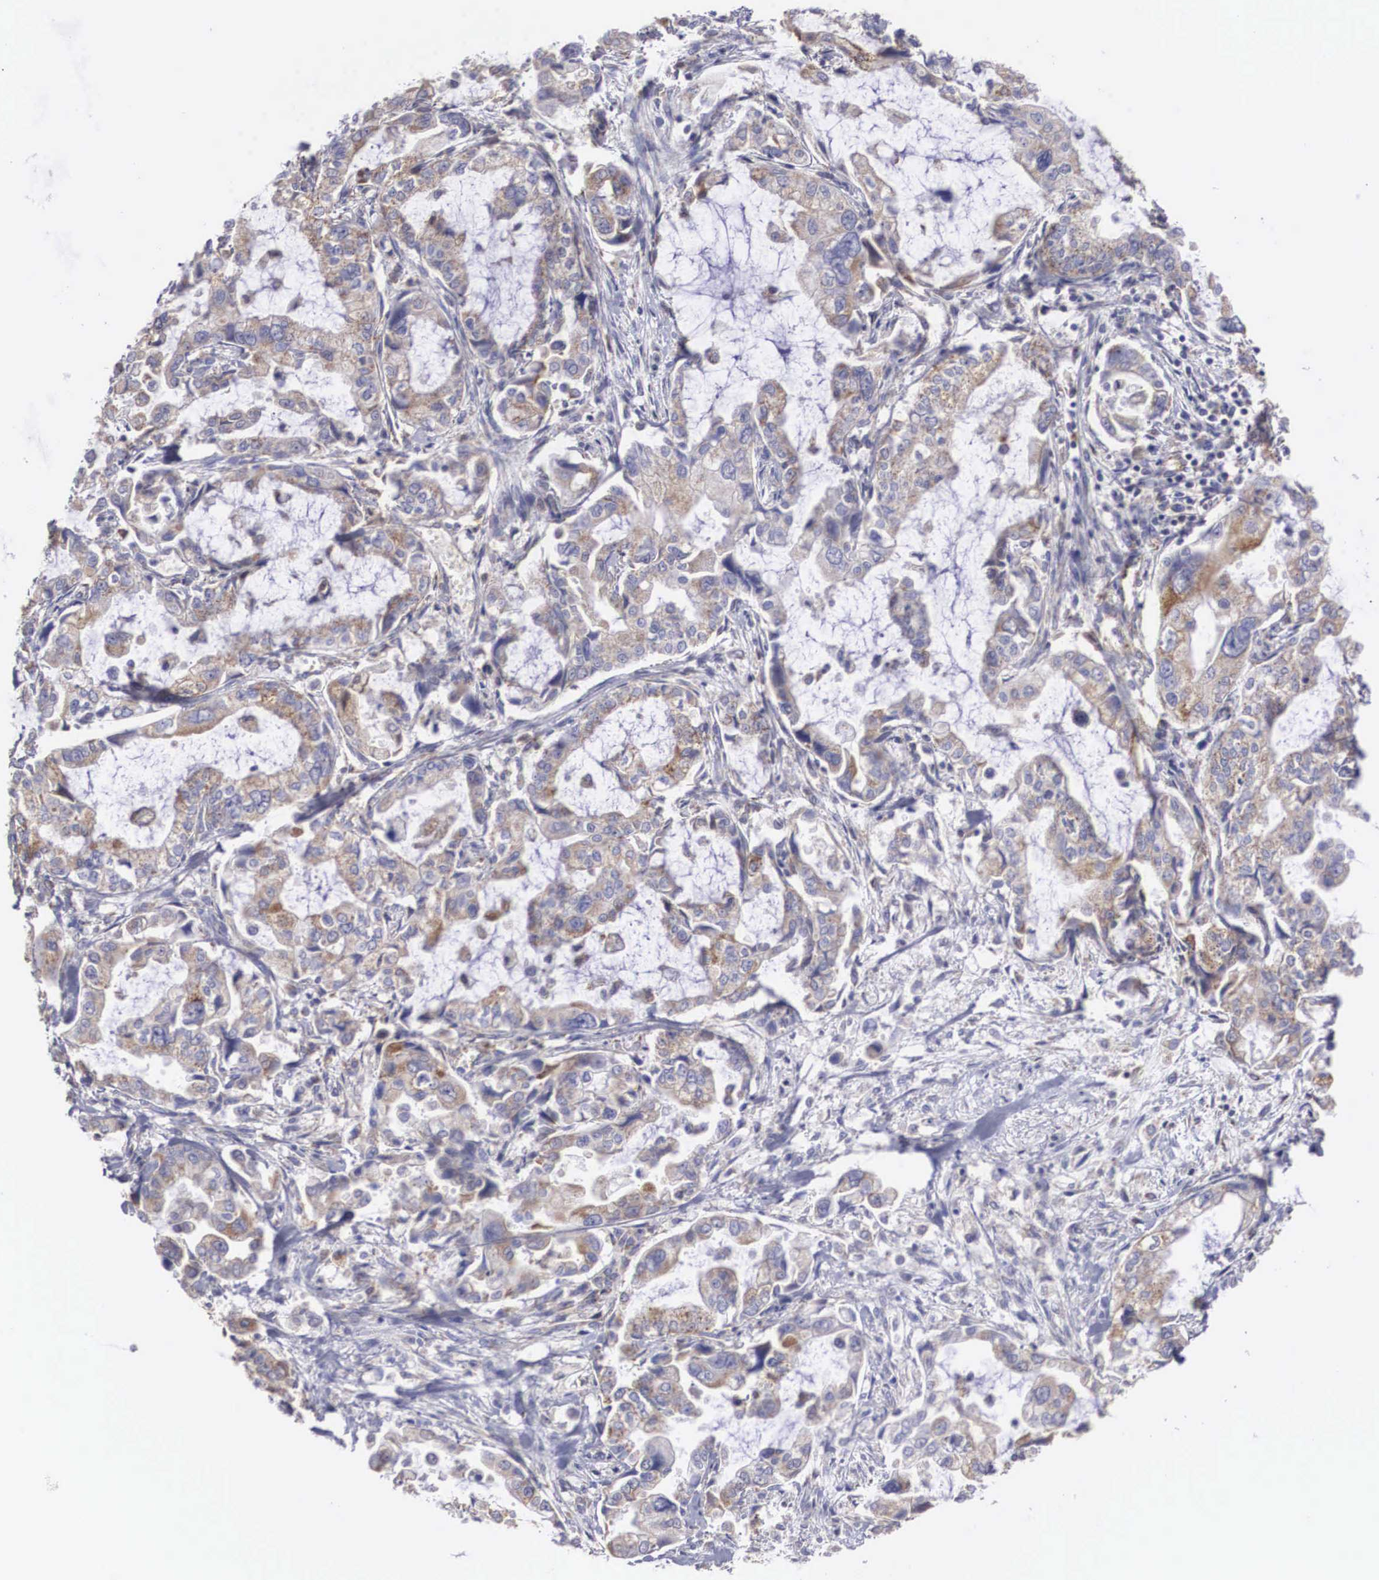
{"staining": {"intensity": "weak", "quantity": ">75%", "location": "cytoplasmic/membranous"}, "tissue": "stomach cancer", "cell_type": "Tumor cells", "image_type": "cancer", "snomed": [{"axis": "morphology", "description": "Adenocarcinoma, NOS"}, {"axis": "topography", "description": "Pancreas"}, {"axis": "topography", "description": "Stomach, upper"}], "caption": "Adenocarcinoma (stomach) stained for a protein (brown) exhibits weak cytoplasmic/membranous positive expression in about >75% of tumor cells.", "gene": "XPNPEP3", "patient": {"sex": "male", "age": 77}}